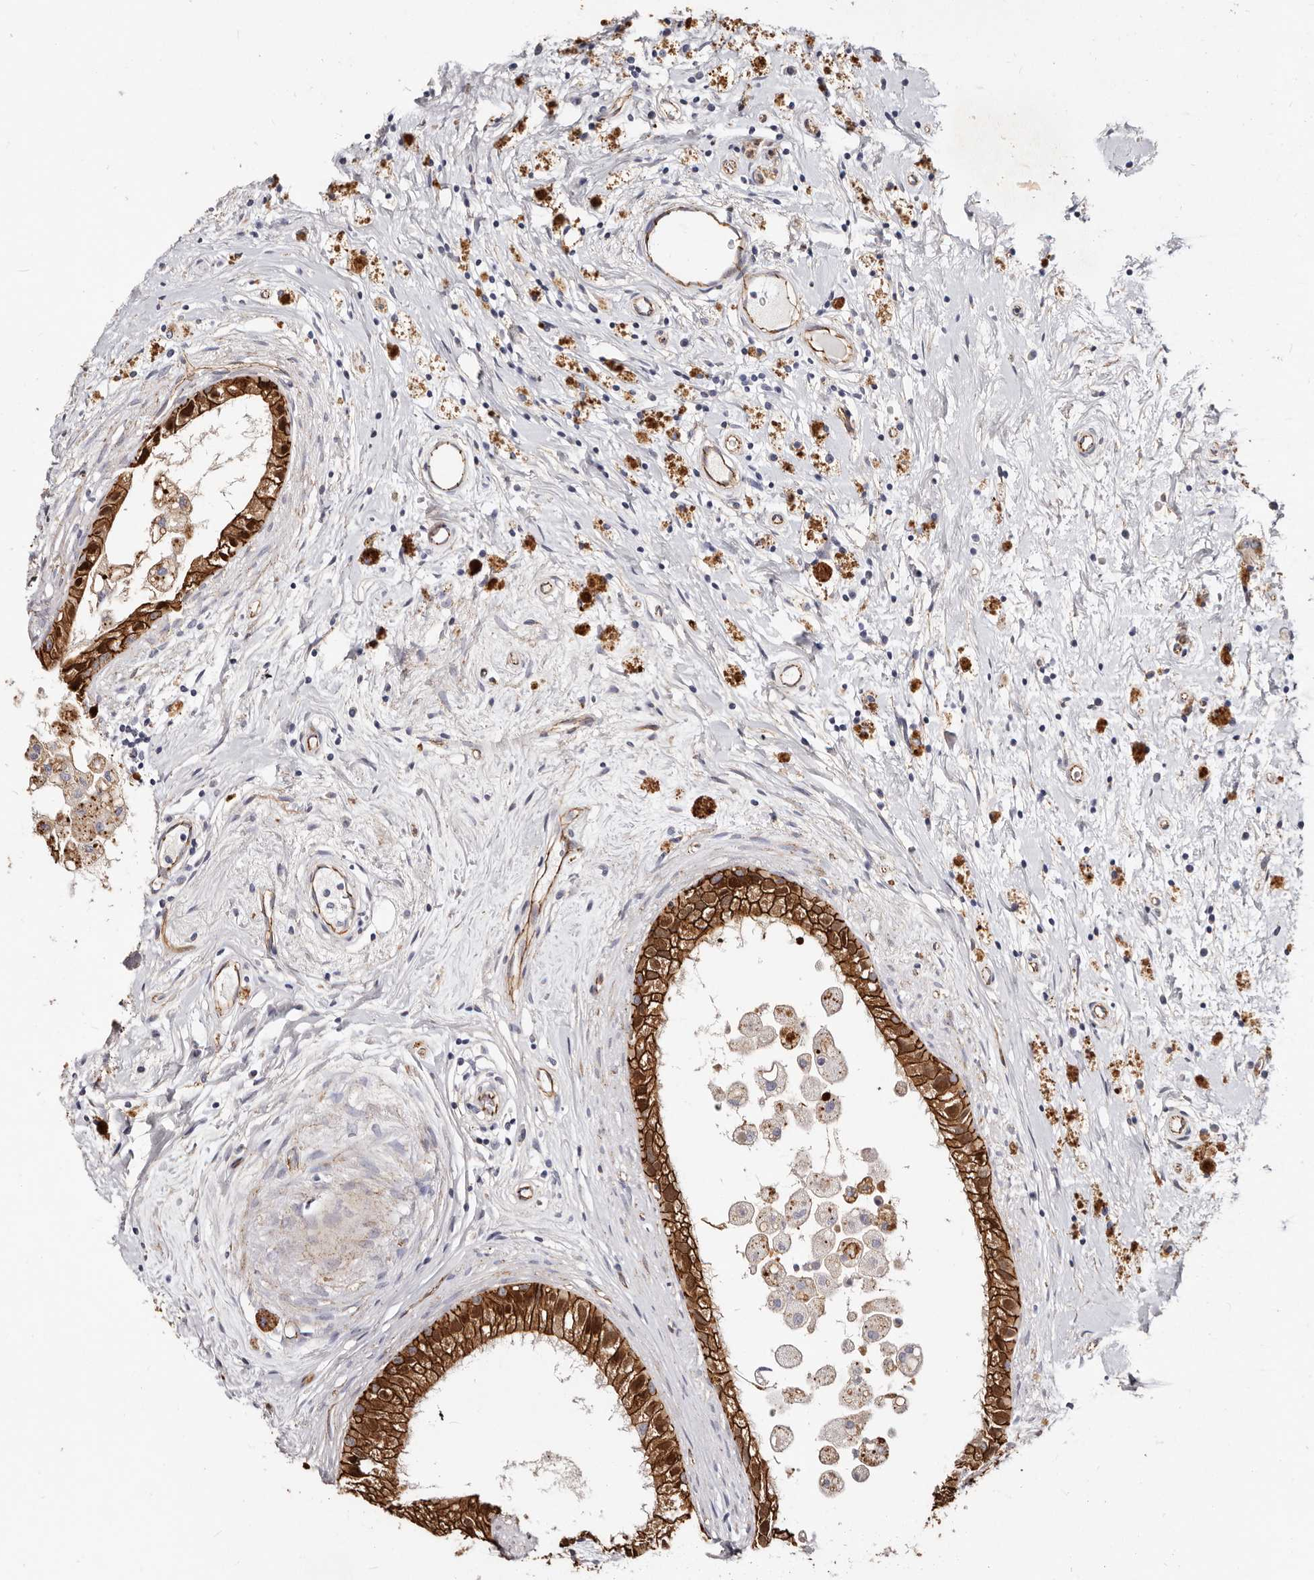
{"staining": {"intensity": "strong", "quantity": ">75%", "location": "cytoplasmic/membranous"}, "tissue": "epididymis", "cell_type": "Glandular cells", "image_type": "normal", "snomed": [{"axis": "morphology", "description": "Normal tissue, NOS"}, {"axis": "topography", "description": "Epididymis"}], "caption": "IHC micrograph of normal epididymis: human epididymis stained using IHC shows high levels of strong protein expression localized specifically in the cytoplasmic/membranous of glandular cells, appearing as a cytoplasmic/membranous brown color.", "gene": "CTNNB1", "patient": {"sex": "male", "age": 80}}